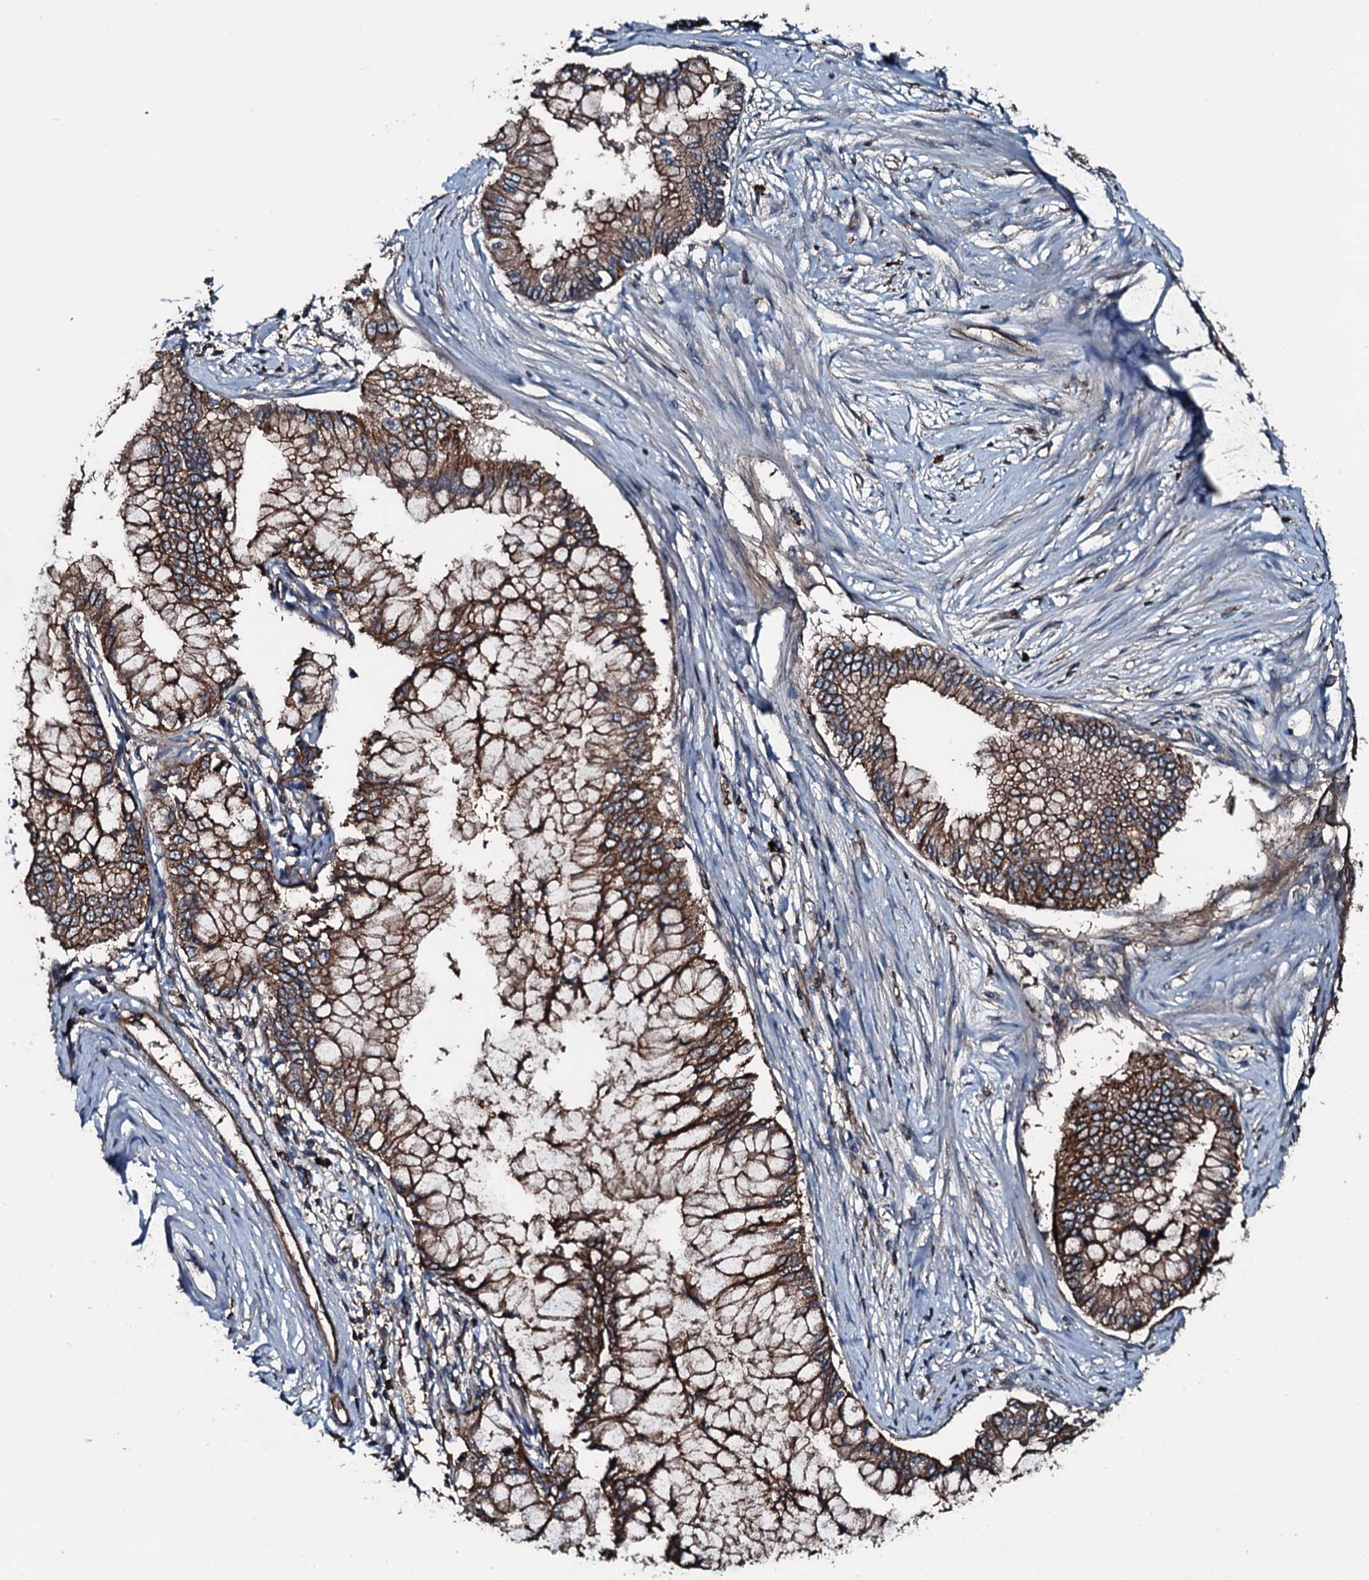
{"staining": {"intensity": "moderate", "quantity": ">75%", "location": "cytoplasmic/membranous"}, "tissue": "pancreatic cancer", "cell_type": "Tumor cells", "image_type": "cancer", "snomed": [{"axis": "morphology", "description": "Adenocarcinoma, NOS"}, {"axis": "topography", "description": "Pancreas"}], "caption": "Protein staining of pancreatic adenocarcinoma tissue exhibits moderate cytoplasmic/membranous expression in approximately >75% of tumor cells. (DAB = brown stain, brightfield microscopy at high magnification).", "gene": "SLC25A38", "patient": {"sex": "male", "age": 46}}